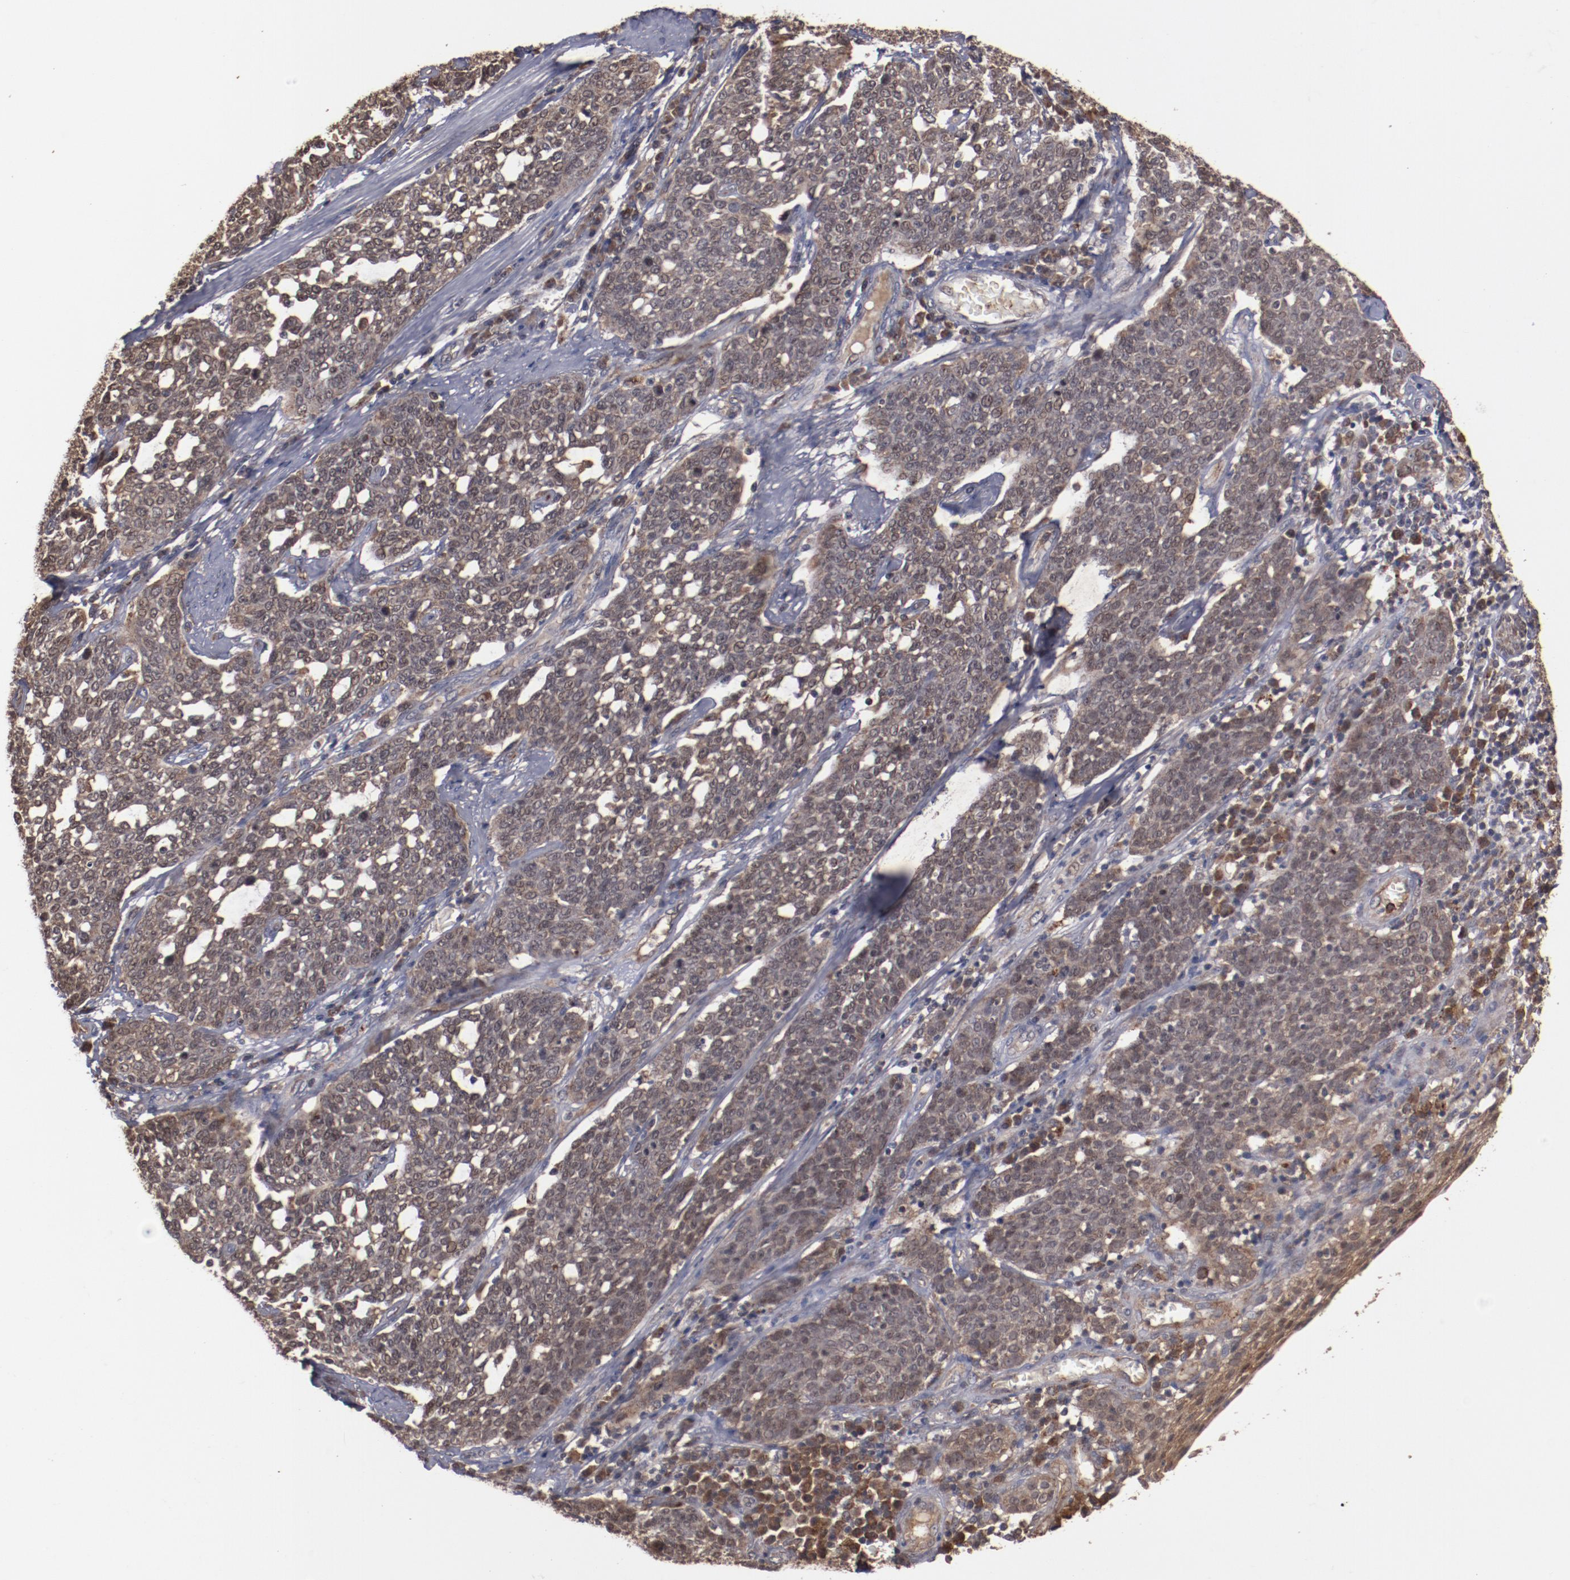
{"staining": {"intensity": "moderate", "quantity": ">75%", "location": "cytoplasmic/membranous"}, "tissue": "cervical cancer", "cell_type": "Tumor cells", "image_type": "cancer", "snomed": [{"axis": "morphology", "description": "Squamous cell carcinoma, NOS"}, {"axis": "topography", "description": "Cervix"}], "caption": "Moderate cytoplasmic/membranous positivity is identified in about >75% of tumor cells in cervical cancer.", "gene": "TENM1", "patient": {"sex": "female", "age": 34}}